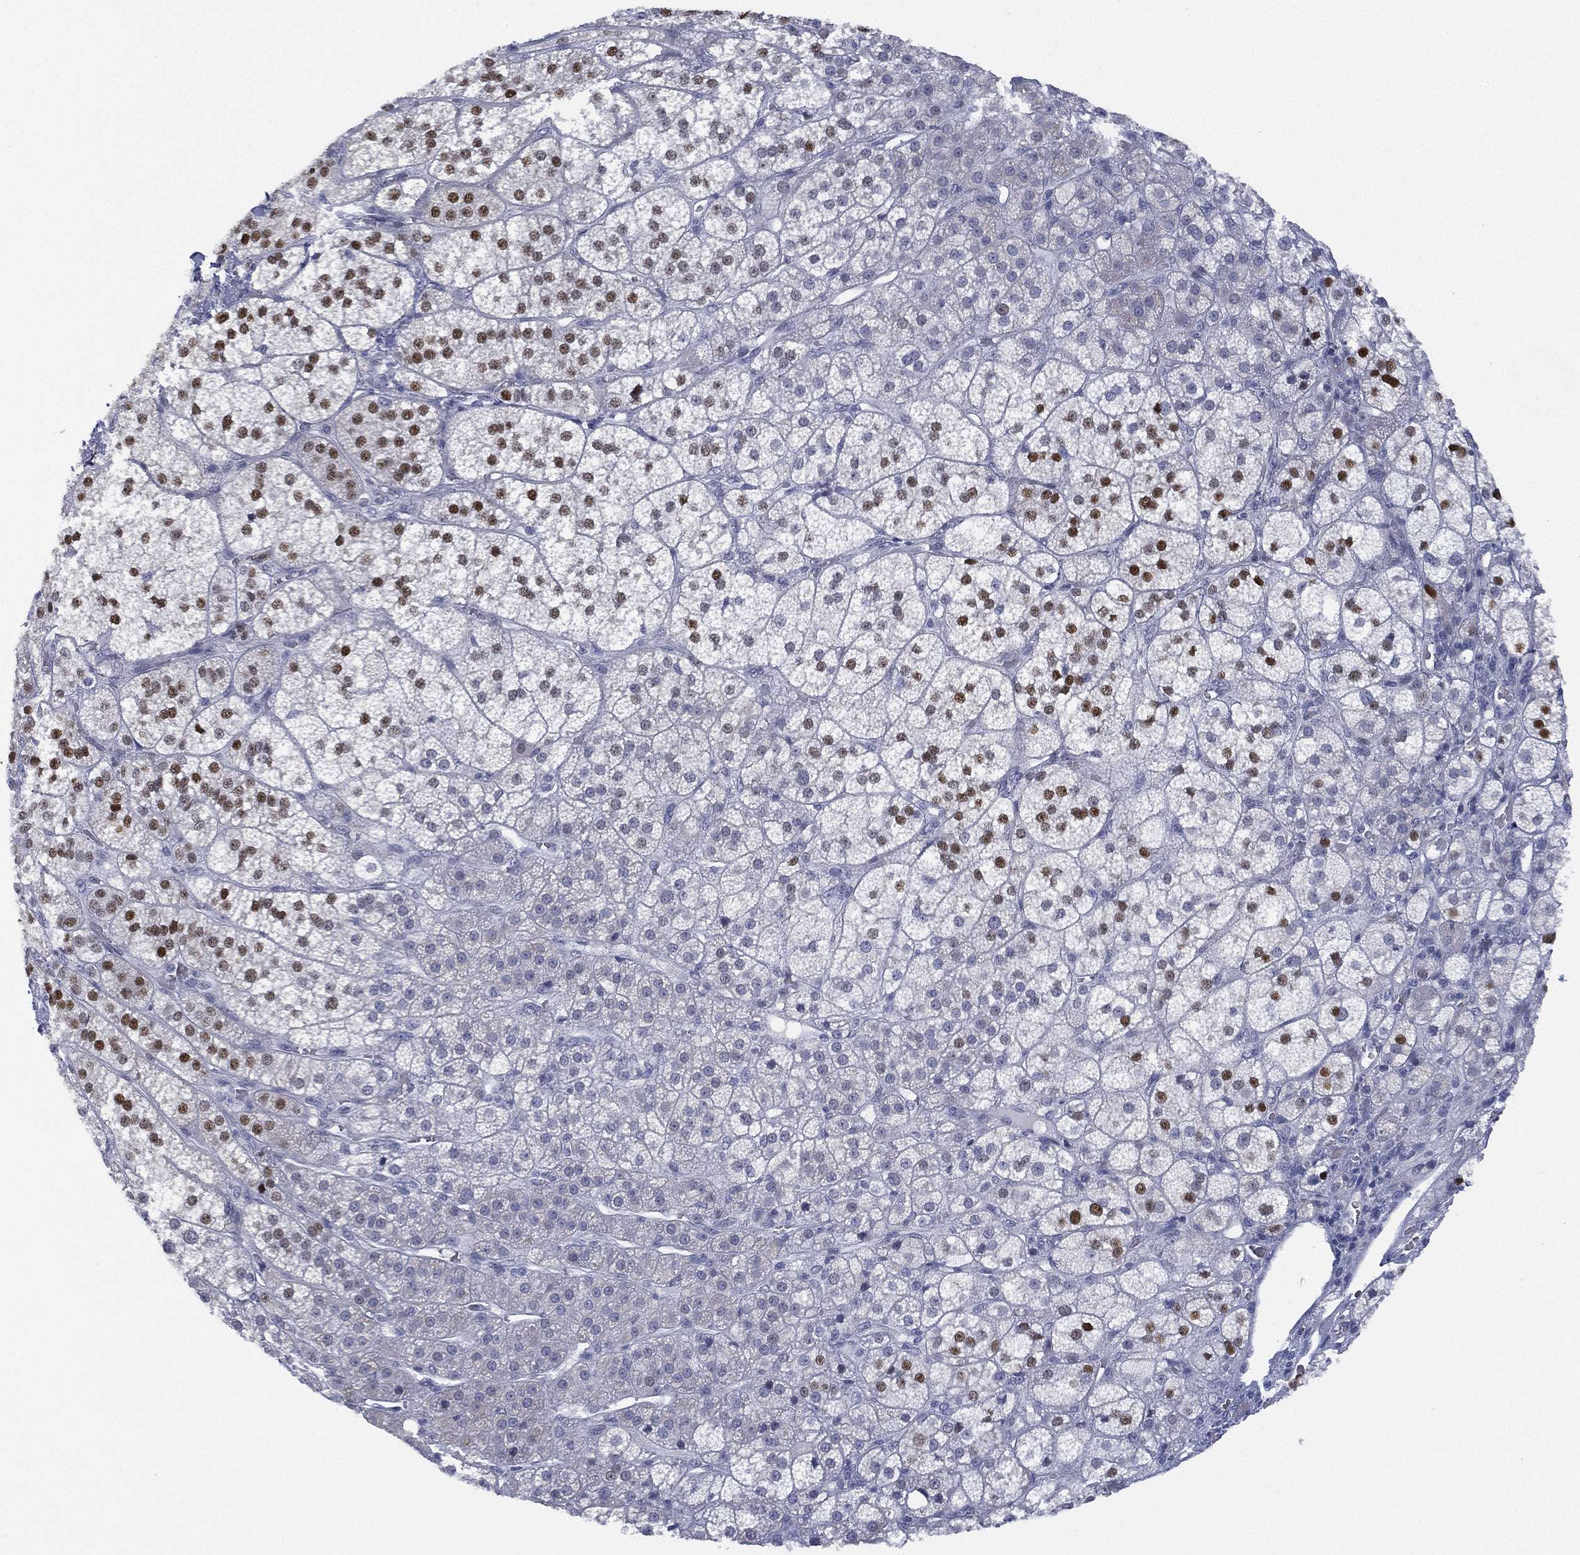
{"staining": {"intensity": "strong", "quantity": "25%-75%", "location": "nuclear"}, "tissue": "adrenal gland", "cell_type": "Glandular cells", "image_type": "normal", "snomed": [{"axis": "morphology", "description": "Normal tissue, NOS"}, {"axis": "topography", "description": "Adrenal gland"}], "caption": "Glandular cells reveal high levels of strong nuclear staining in about 25%-75% of cells in benign adrenal gland.", "gene": "ZNF711", "patient": {"sex": "female", "age": 60}}